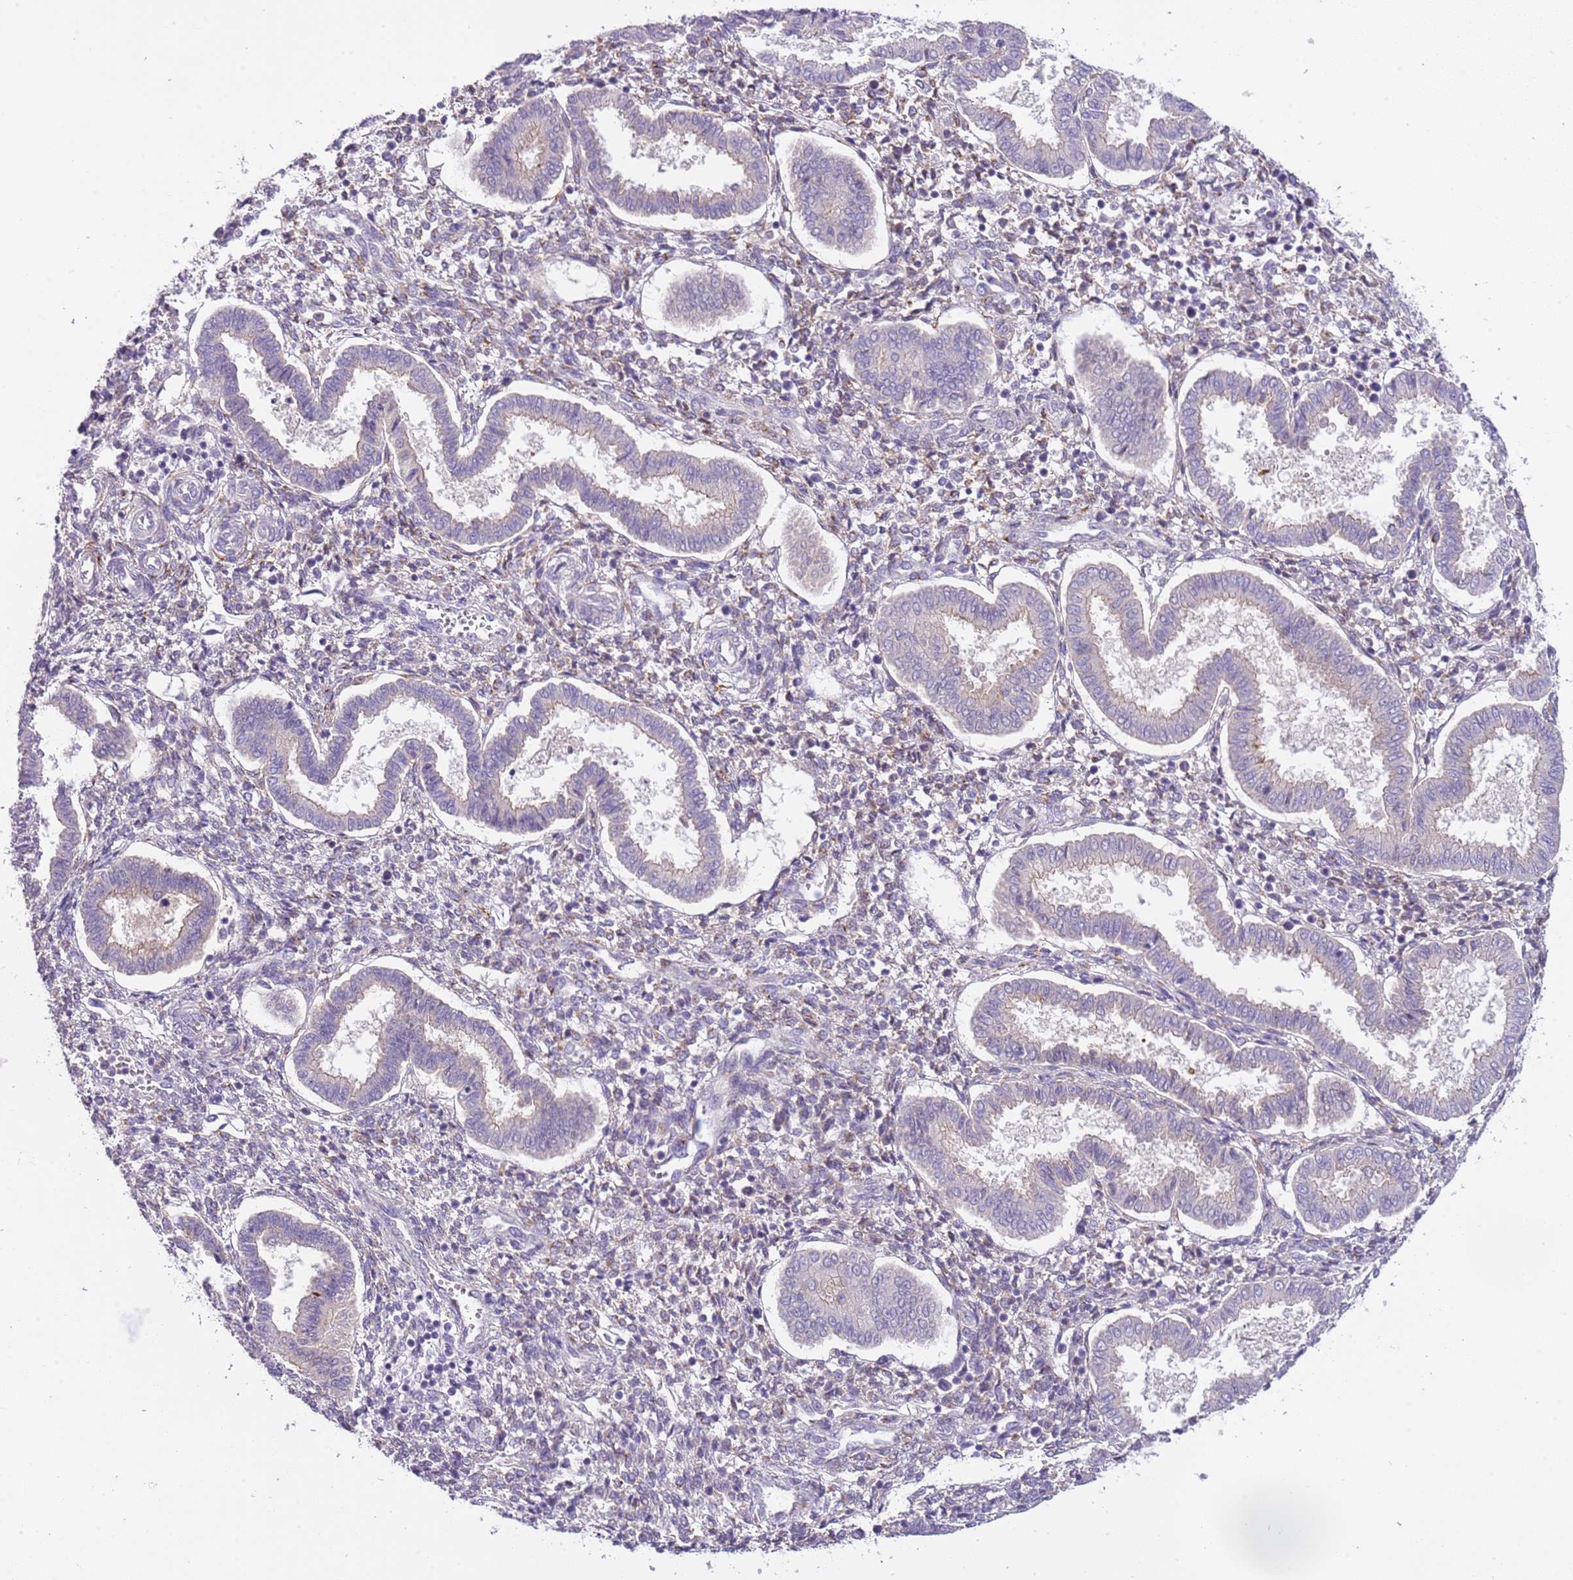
{"staining": {"intensity": "negative", "quantity": "none", "location": "none"}, "tissue": "endometrium", "cell_type": "Cells in endometrial stroma", "image_type": "normal", "snomed": [{"axis": "morphology", "description": "Normal tissue, NOS"}, {"axis": "topography", "description": "Endometrium"}], "caption": "Photomicrograph shows no significant protein expression in cells in endometrial stroma of normal endometrium.", "gene": "CFAP73", "patient": {"sex": "female", "age": 24}}